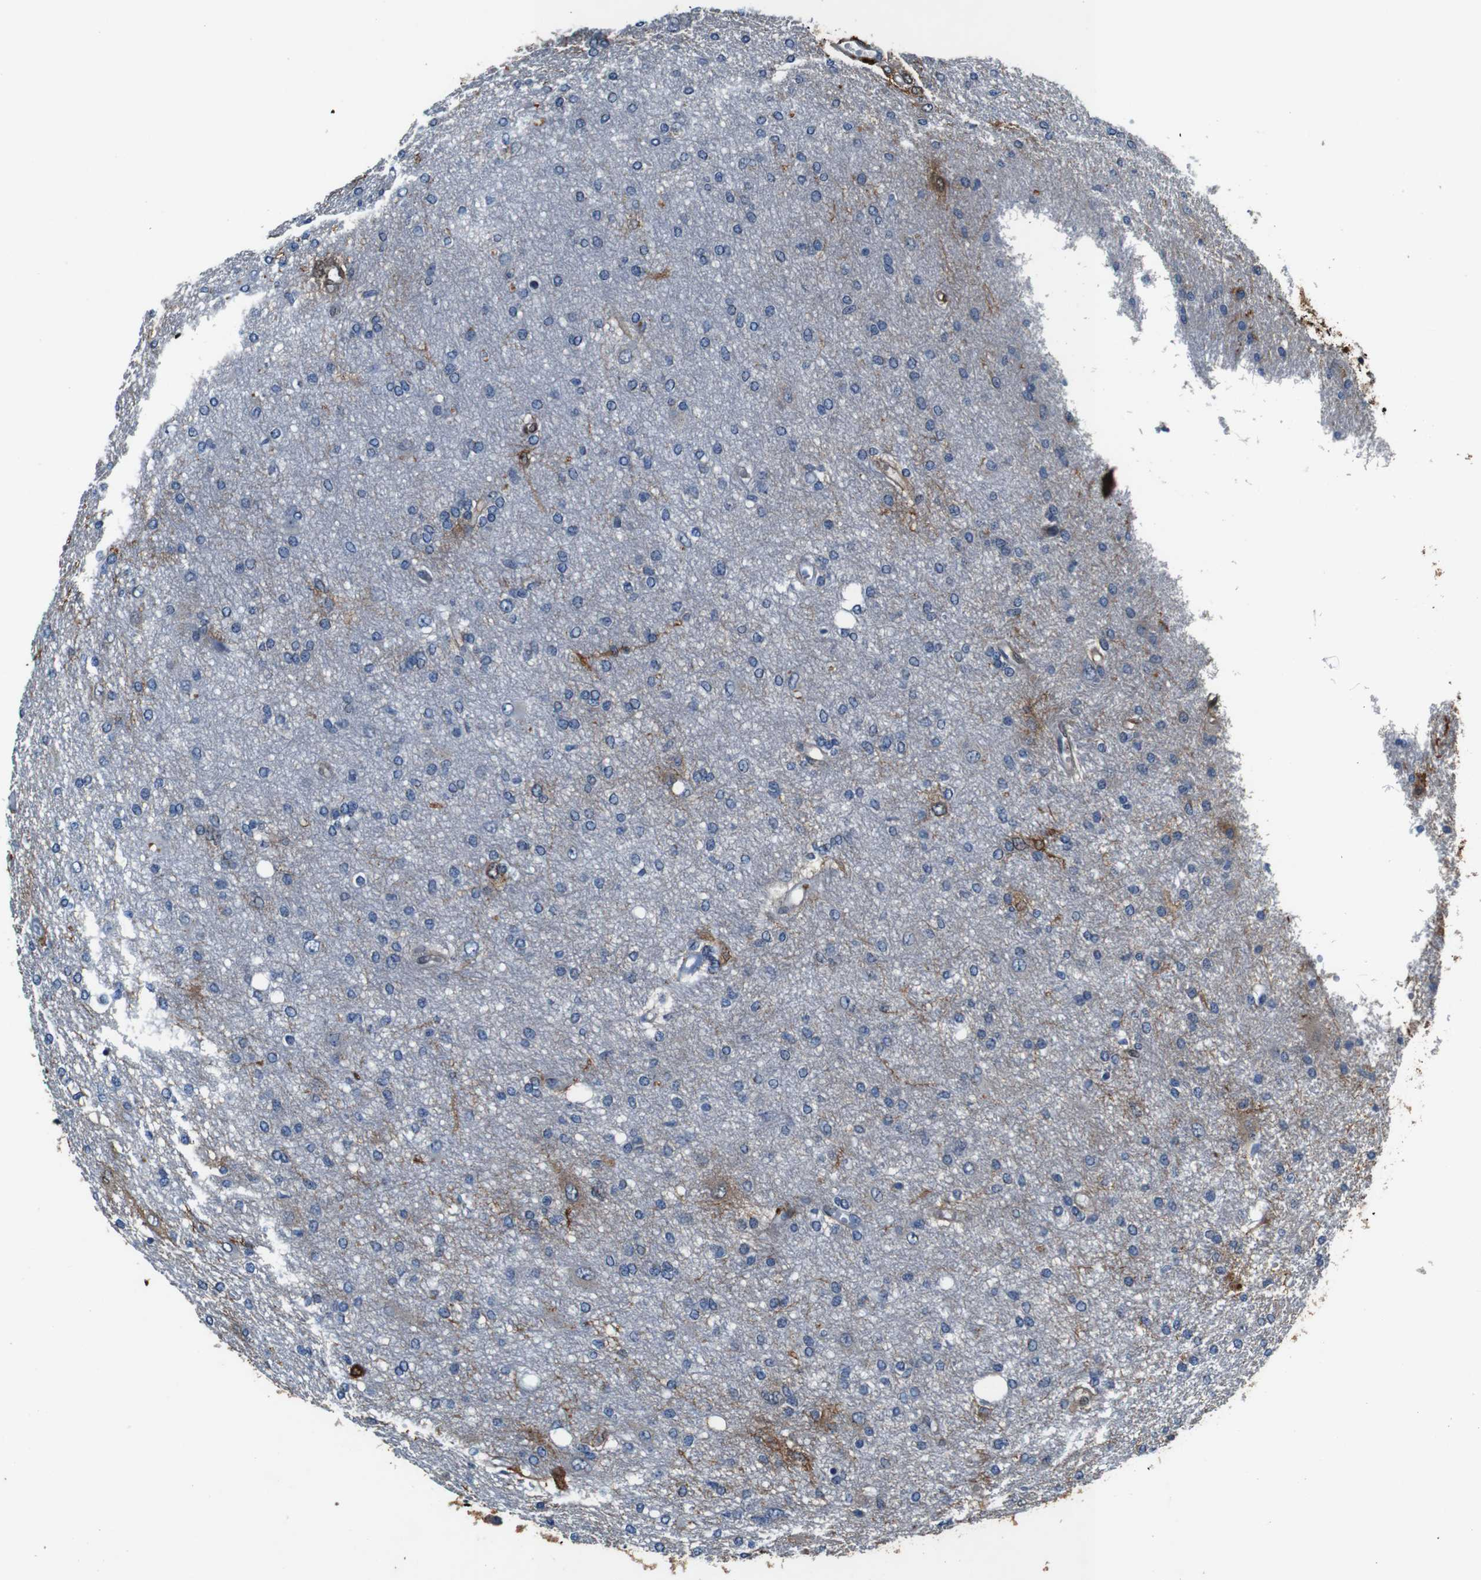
{"staining": {"intensity": "strong", "quantity": "<25%", "location": "cytoplasmic/membranous,nuclear"}, "tissue": "glioma", "cell_type": "Tumor cells", "image_type": "cancer", "snomed": [{"axis": "morphology", "description": "Glioma, malignant, High grade"}, {"axis": "topography", "description": "Brain"}], "caption": "Protein expression analysis of human glioma reveals strong cytoplasmic/membranous and nuclear expression in about <25% of tumor cells.", "gene": "ANXA1", "patient": {"sex": "female", "age": 59}}